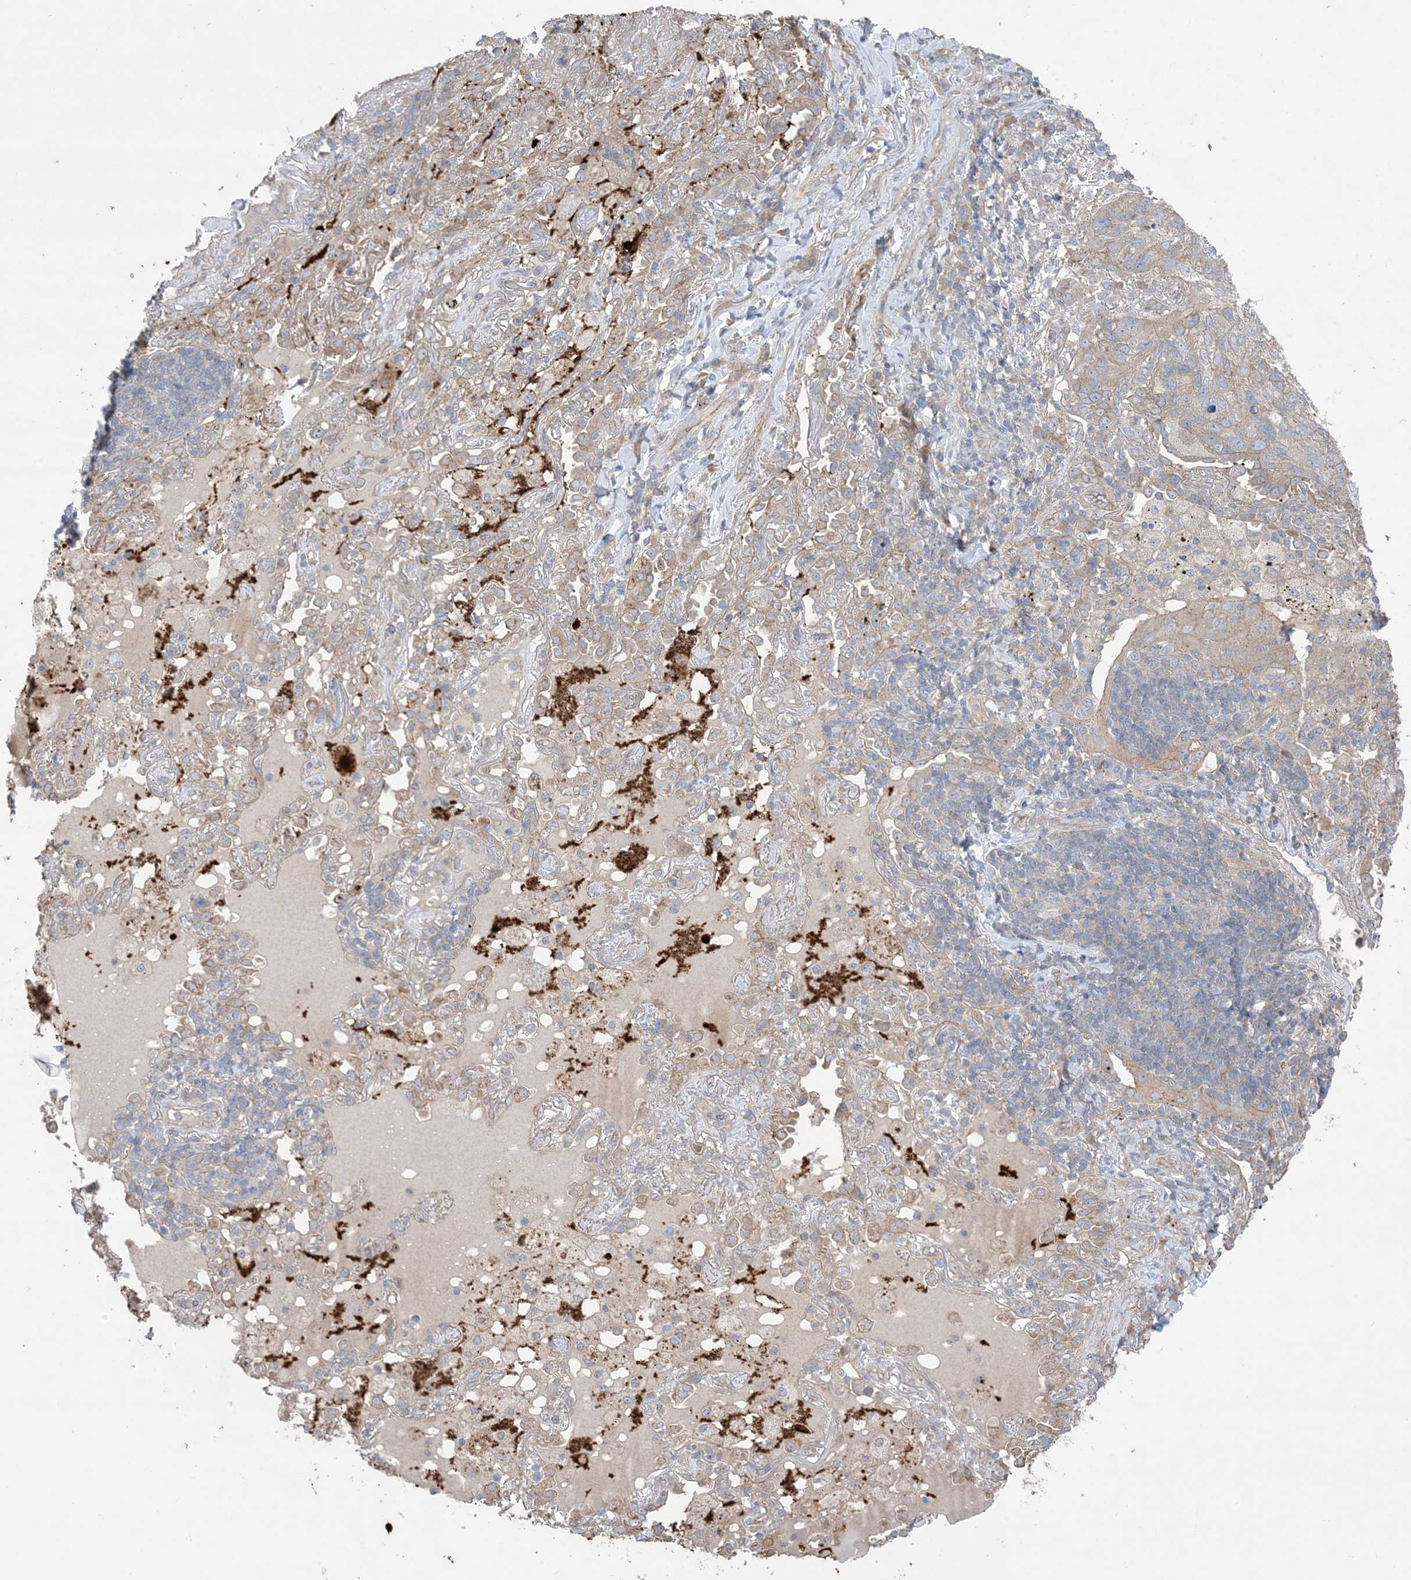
{"staining": {"intensity": "weak", "quantity": "25%-75%", "location": "cytoplasmic/membranous"}, "tissue": "lung cancer", "cell_type": "Tumor cells", "image_type": "cancer", "snomed": [{"axis": "morphology", "description": "Squamous cell carcinoma, NOS"}, {"axis": "topography", "description": "Lung"}], "caption": "Immunohistochemistry (DAB (3,3'-diaminobenzidine)) staining of human lung cancer (squamous cell carcinoma) exhibits weak cytoplasmic/membranous protein staining in about 25%-75% of tumor cells.", "gene": "CCNY", "patient": {"sex": "female", "age": 63}}